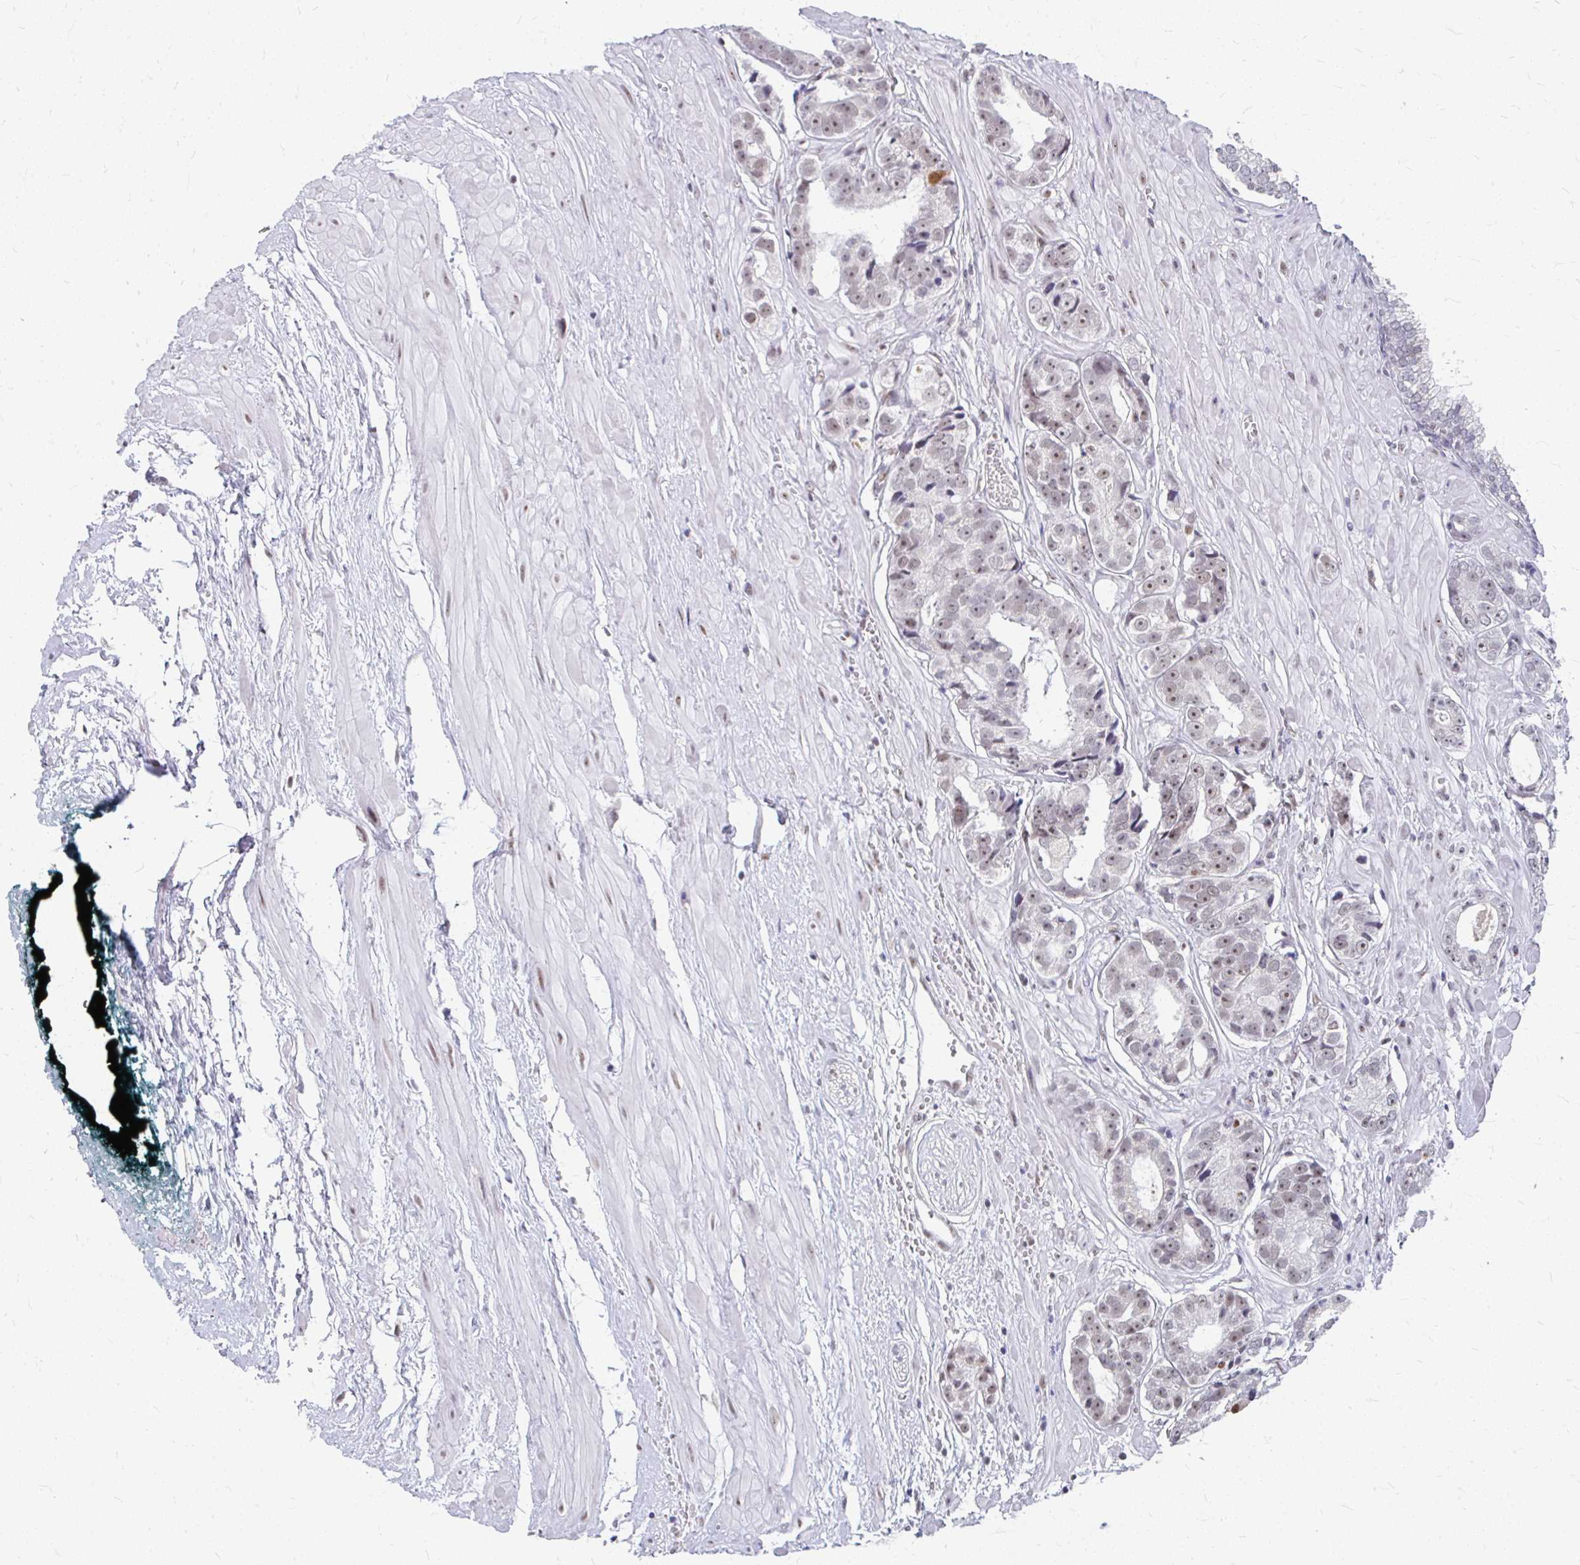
{"staining": {"intensity": "weak", "quantity": "25%-75%", "location": "nuclear"}, "tissue": "prostate cancer", "cell_type": "Tumor cells", "image_type": "cancer", "snomed": [{"axis": "morphology", "description": "Adenocarcinoma, High grade"}, {"axis": "topography", "description": "Prostate"}], "caption": "This image displays IHC staining of human prostate cancer (adenocarcinoma (high-grade)), with low weak nuclear expression in approximately 25%-75% of tumor cells.", "gene": "GTF2H1", "patient": {"sex": "male", "age": 71}}